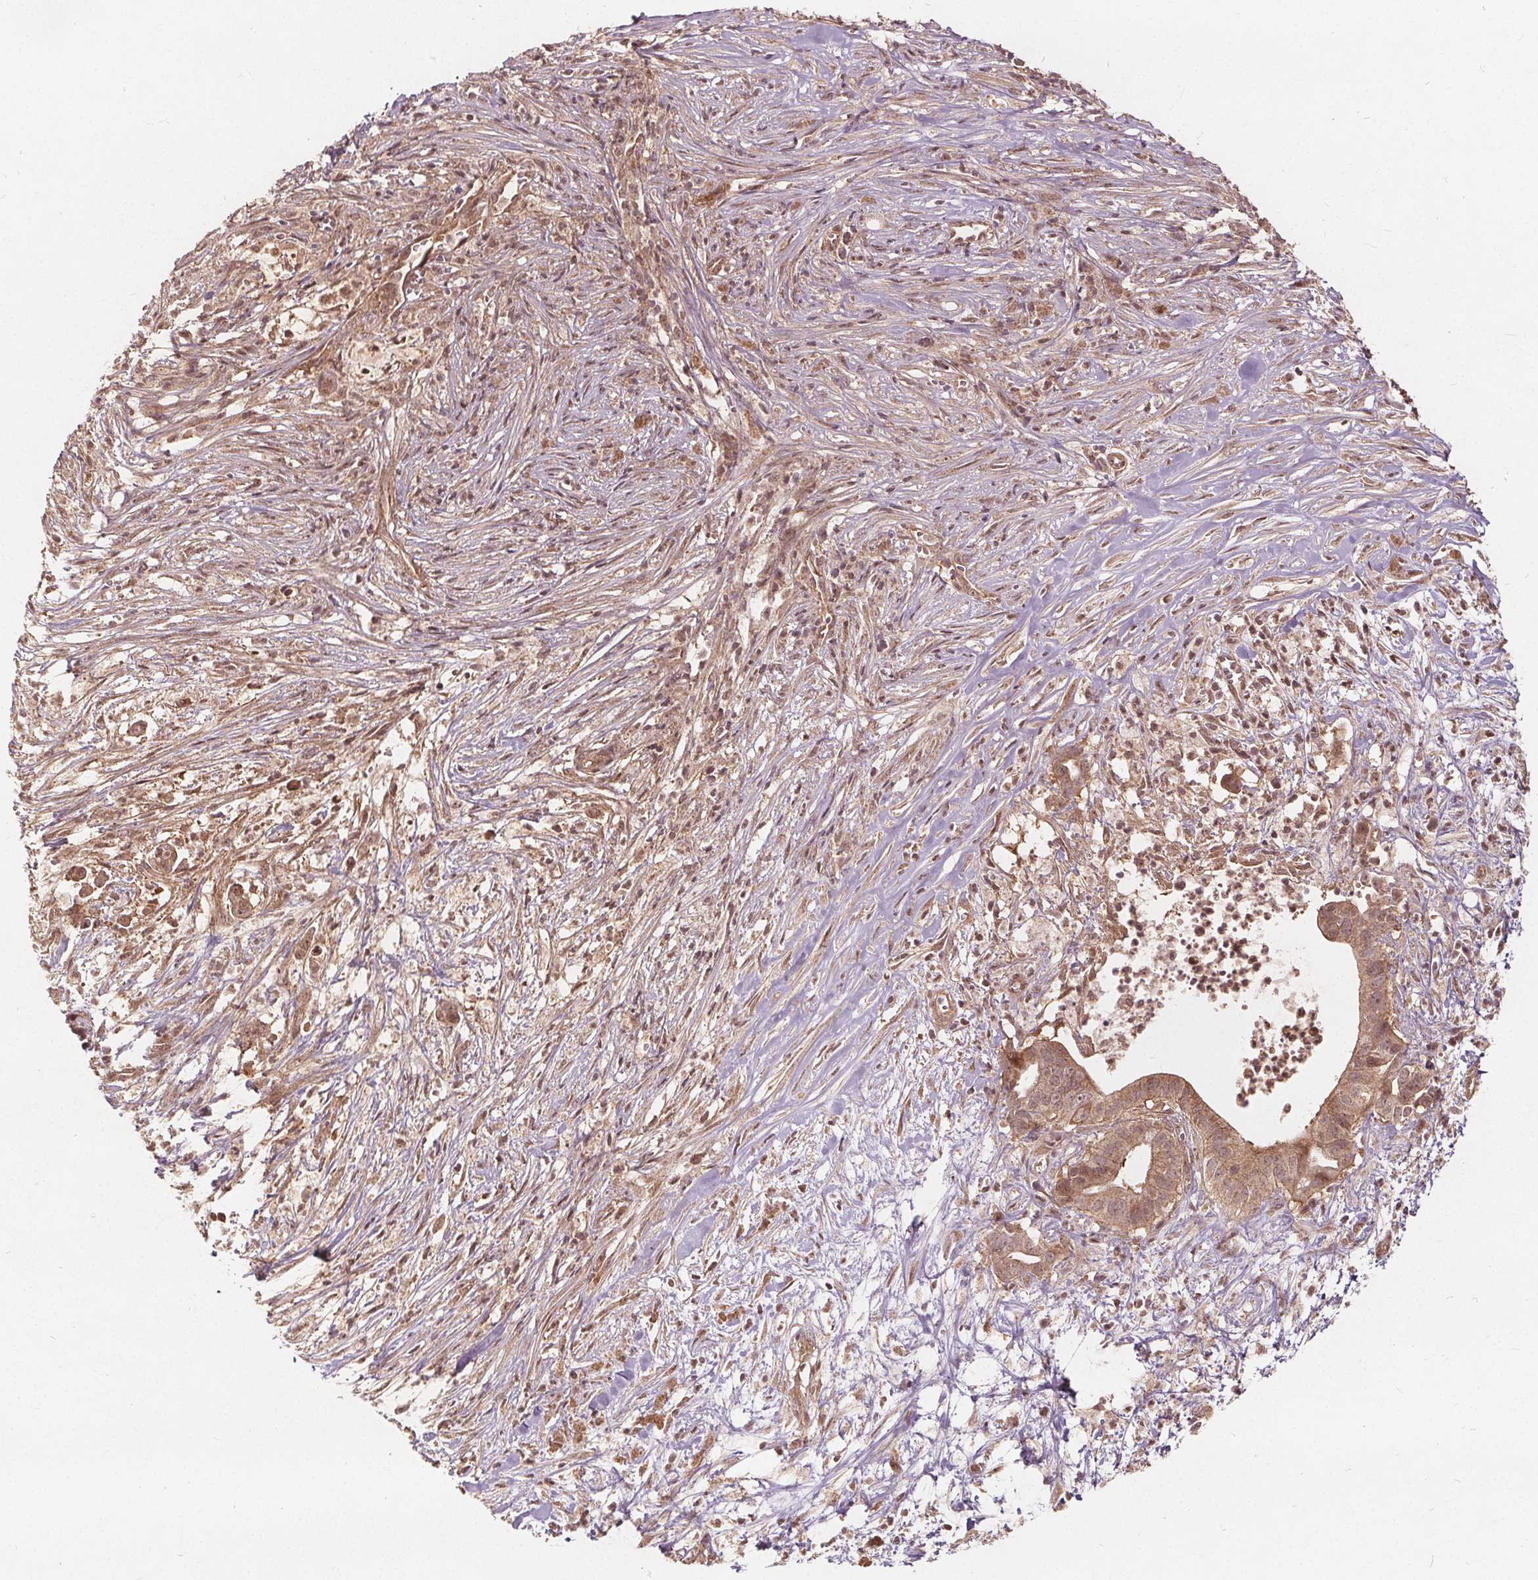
{"staining": {"intensity": "moderate", "quantity": ">75%", "location": "cytoplasmic/membranous"}, "tissue": "pancreatic cancer", "cell_type": "Tumor cells", "image_type": "cancer", "snomed": [{"axis": "morphology", "description": "Adenocarcinoma, NOS"}, {"axis": "topography", "description": "Pancreas"}], "caption": "Tumor cells exhibit medium levels of moderate cytoplasmic/membranous positivity in about >75% of cells in human pancreatic adenocarcinoma.", "gene": "PPP1CB", "patient": {"sex": "male", "age": 61}}